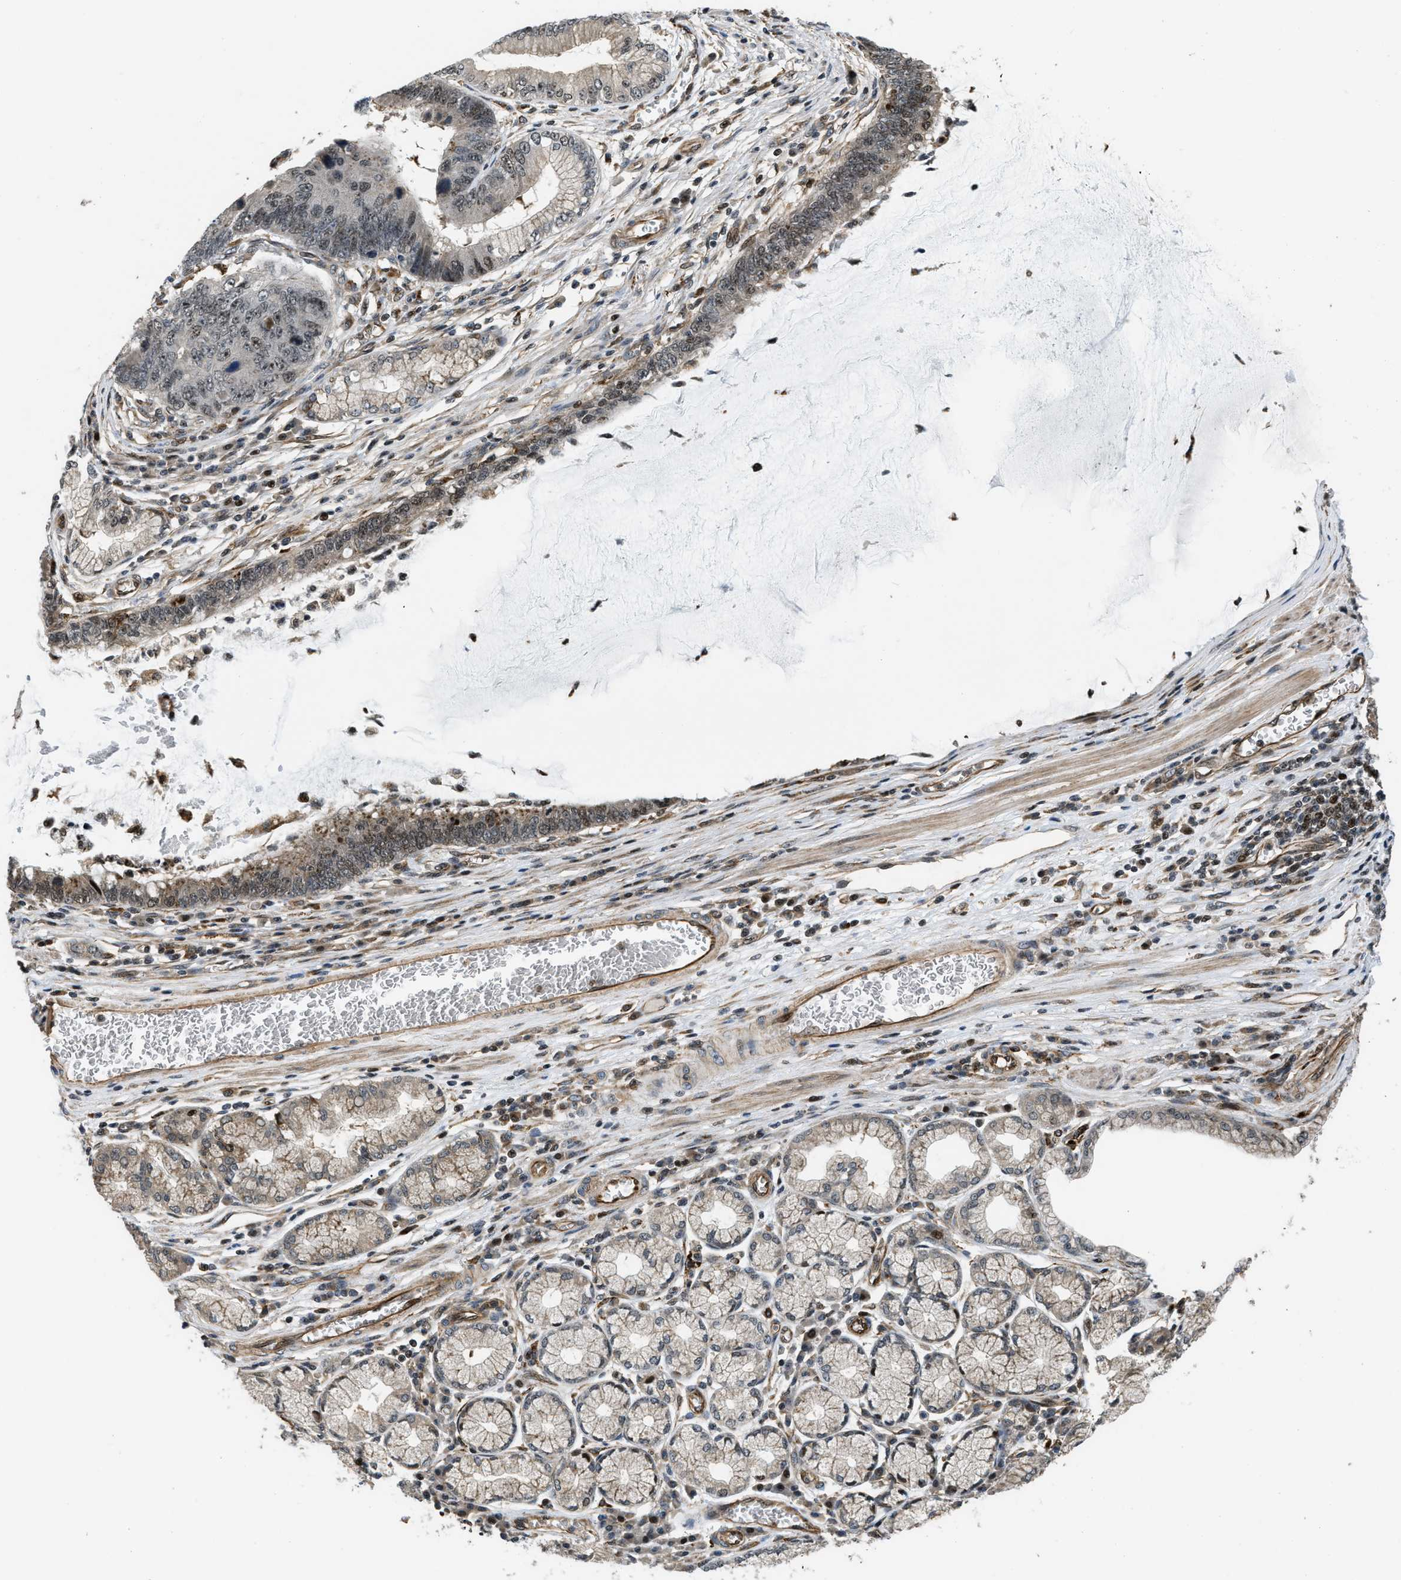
{"staining": {"intensity": "moderate", "quantity": "25%-75%", "location": "cytoplasmic/membranous,nuclear"}, "tissue": "stomach cancer", "cell_type": "Tumor cells", "image_type": "cancer", "snomed": [{"axis": "morphology", "description": "Adenocarcinoma, NOS"}, {"axis": "topography", "description": "Stomach"}], "caption": "Immunohistochemical staining of stomach cancer demonstrates moderate cytoplasmic/membranous and nuclear protein staining in about 25%-75% of tumor cells. (DAB IHC, brown staining for protein, blue staining for nuclei).", "gene": "LTA4H", "patient": {"sex": "male", "age": 59}}